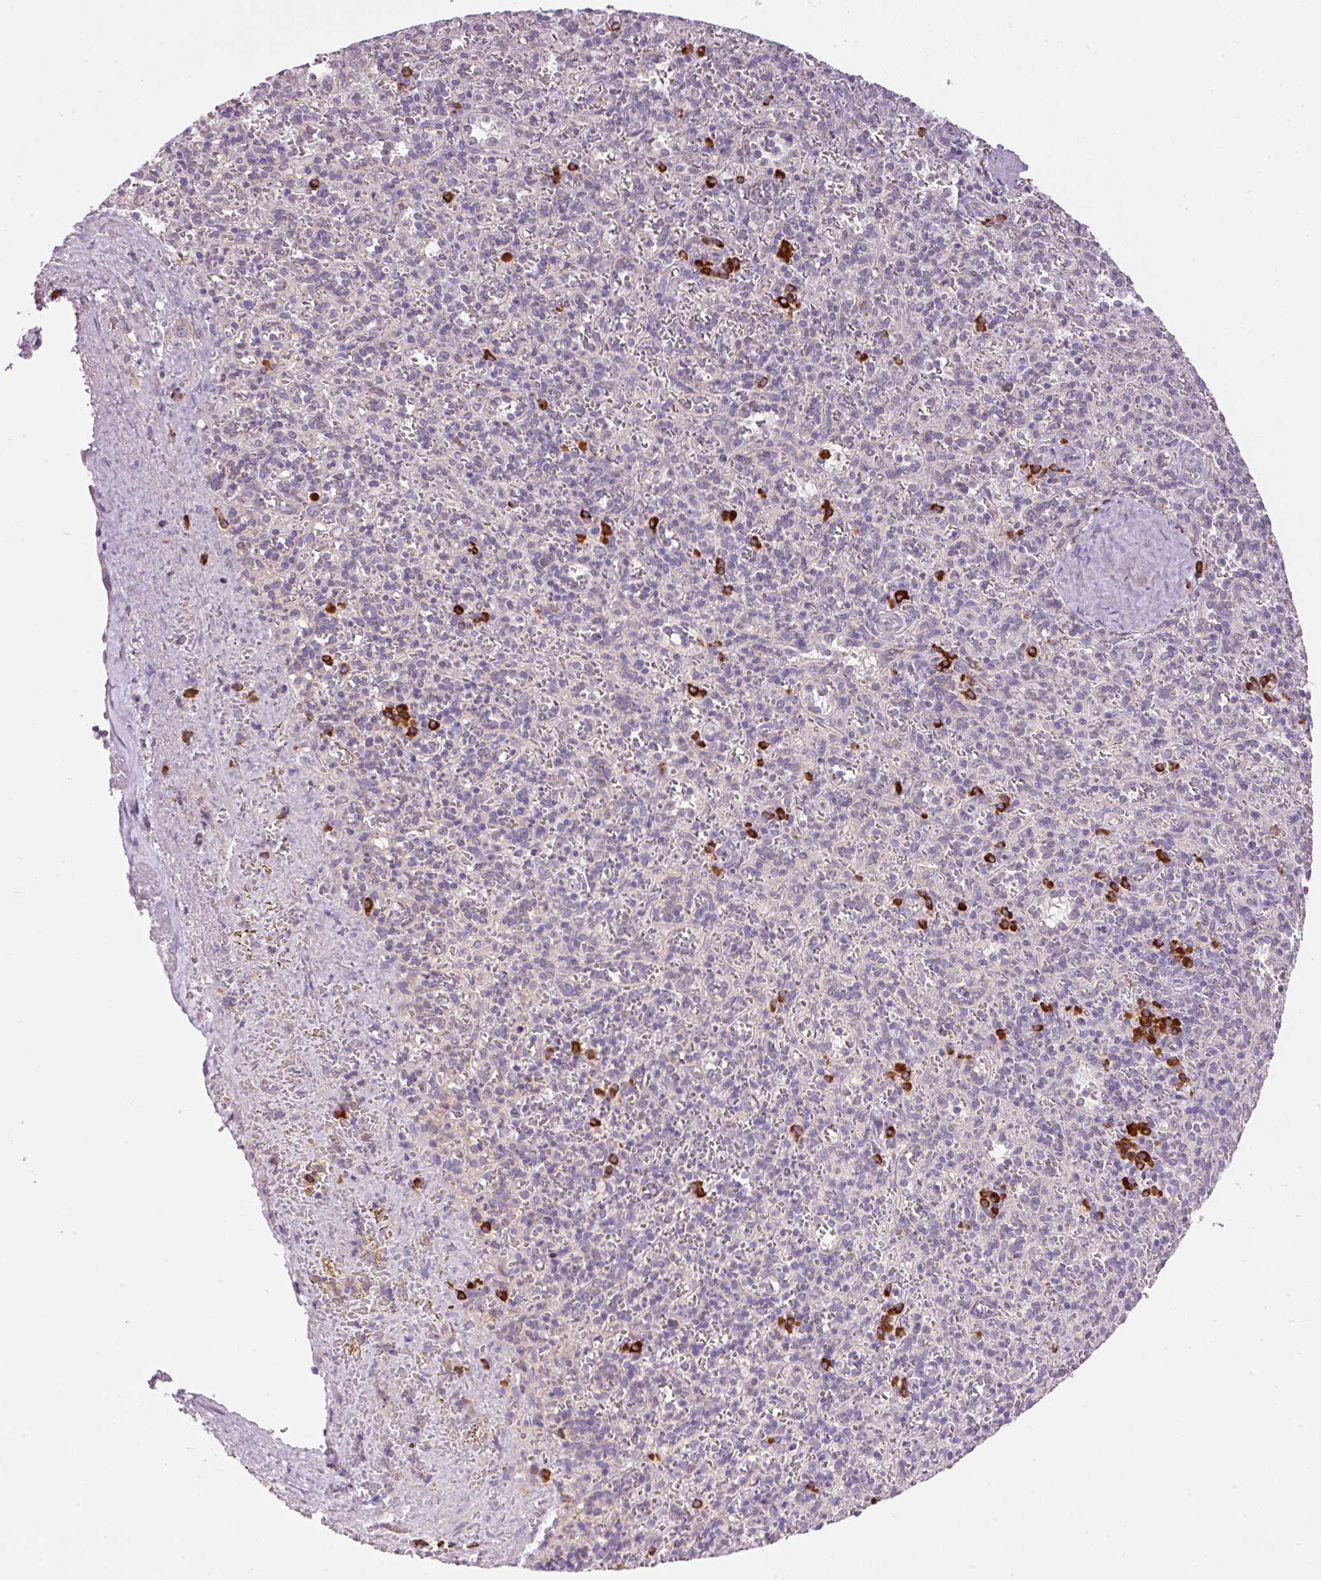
{"staining": {"intensity": "strong", "quantity": "<25%", "location": "cytoplasmic/membranous"}, "tissue": "spleen", "cell_type": "Cells in red pulp", "image_type": "normal", "snomed": [{"axis": "morphology", "description": "Normal tissue, NOS"}, {"axis": "topography", "description": "Spleen"}], "caption": "Normal spleen shows strong cytoplasmic/membranous staining in about <25% of cells in red pulp The staining is performed using DAB brown chromogen to label protein expression. The nuclei are counter-stained blue using hematoxylin..", "gene": "PNPLA5", "patient": {"sex": "female", "age": 70}}